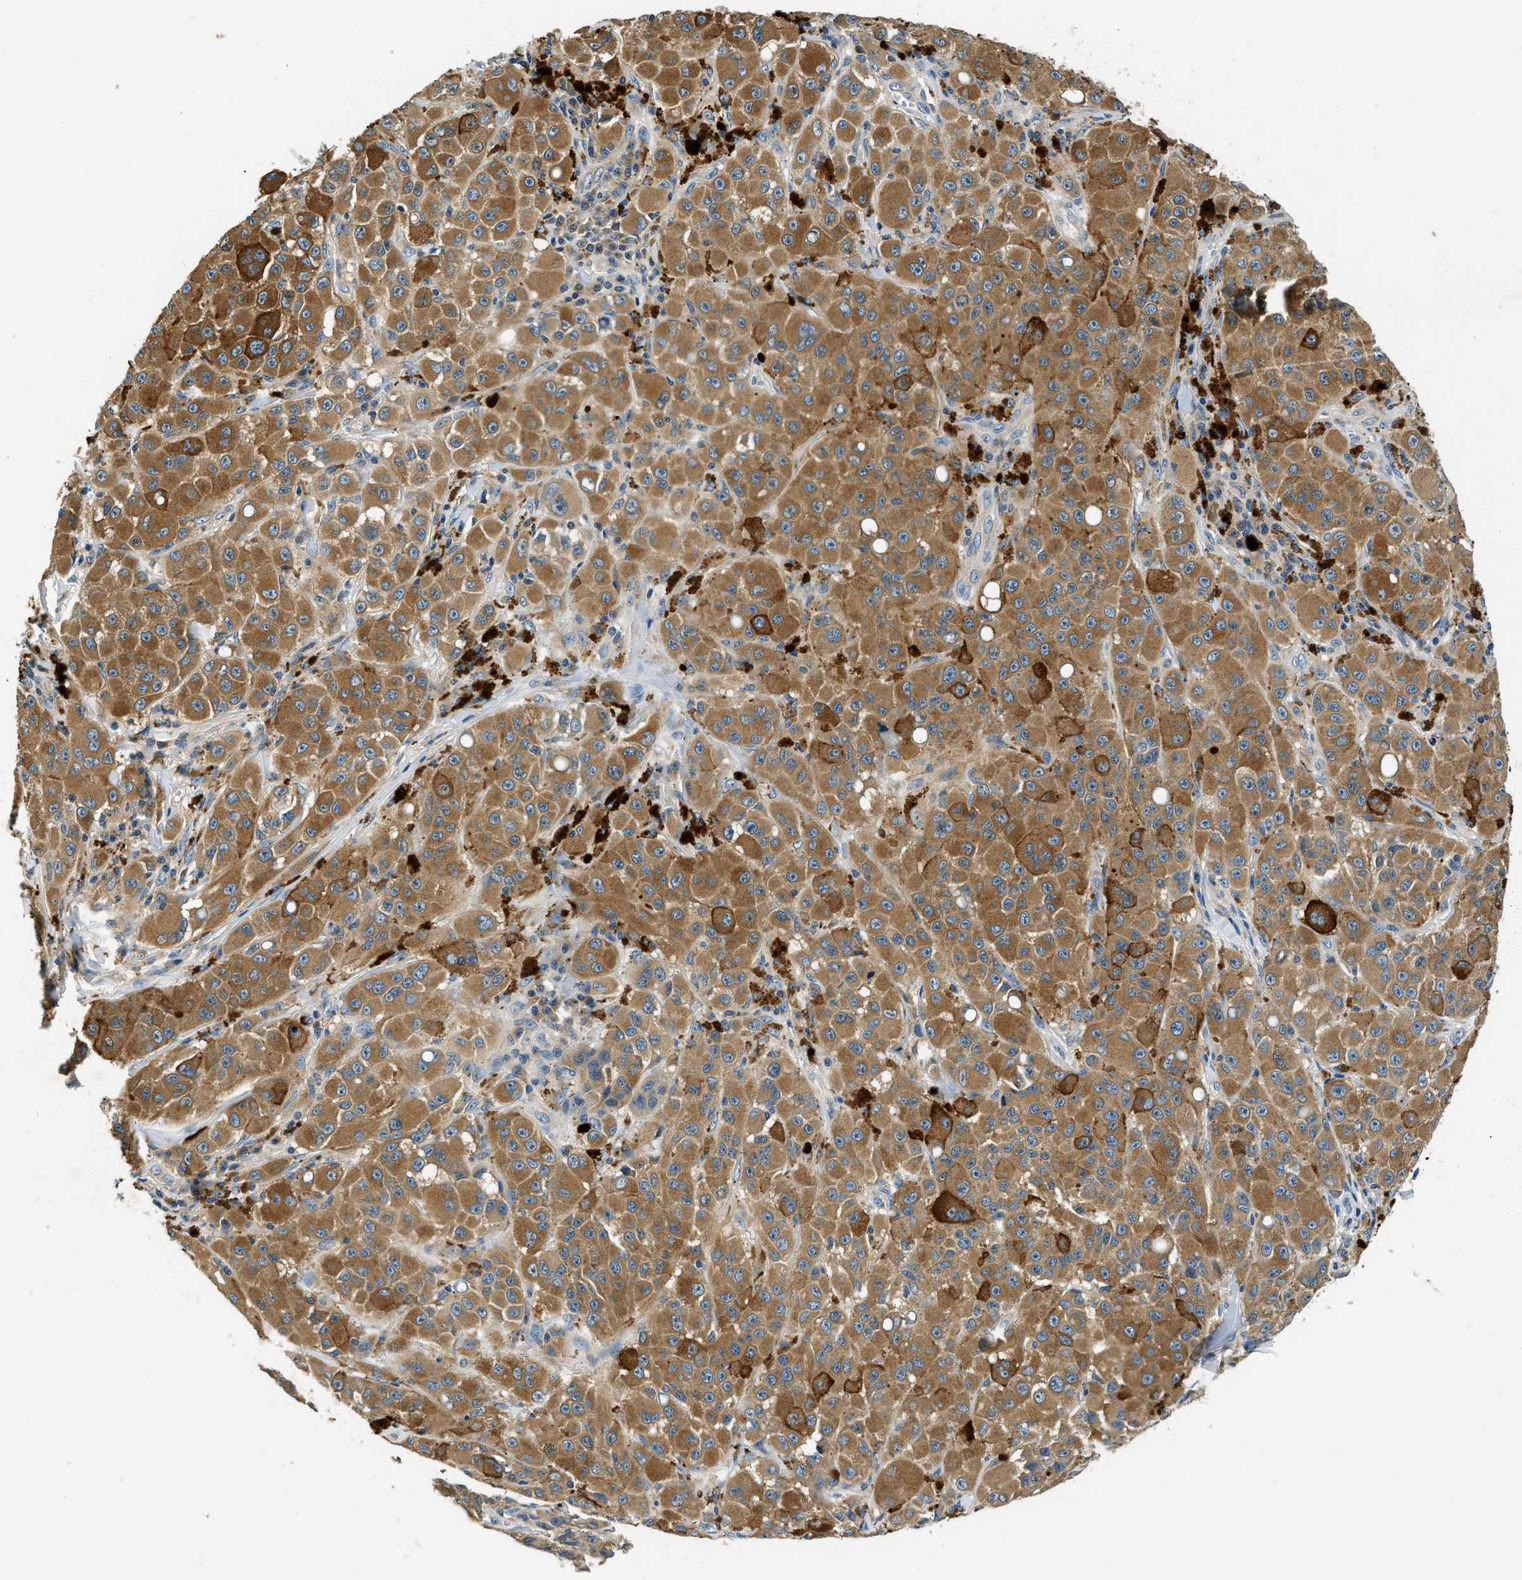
{"staining": {"intensity": "moderate", "quantity": ">75%", "location": "cytoplasmic/membranous"}, "tissue": "melanoma", "cell_type": "Tumor cells", "image_type": "cancer", "snomed": [{"axis": "morphology", "description": "Malignant melanoma, NOS"}, {"axis": "topography", "description": "Skin"}], "caption": "A photomicrograph of human malignant melanoma stained for a protein exhibits moderate cytoplasmic/membranous brown staining in tumor cells.", "gene": "RESF1", "patient": {"sex": "male", "age": 84}}